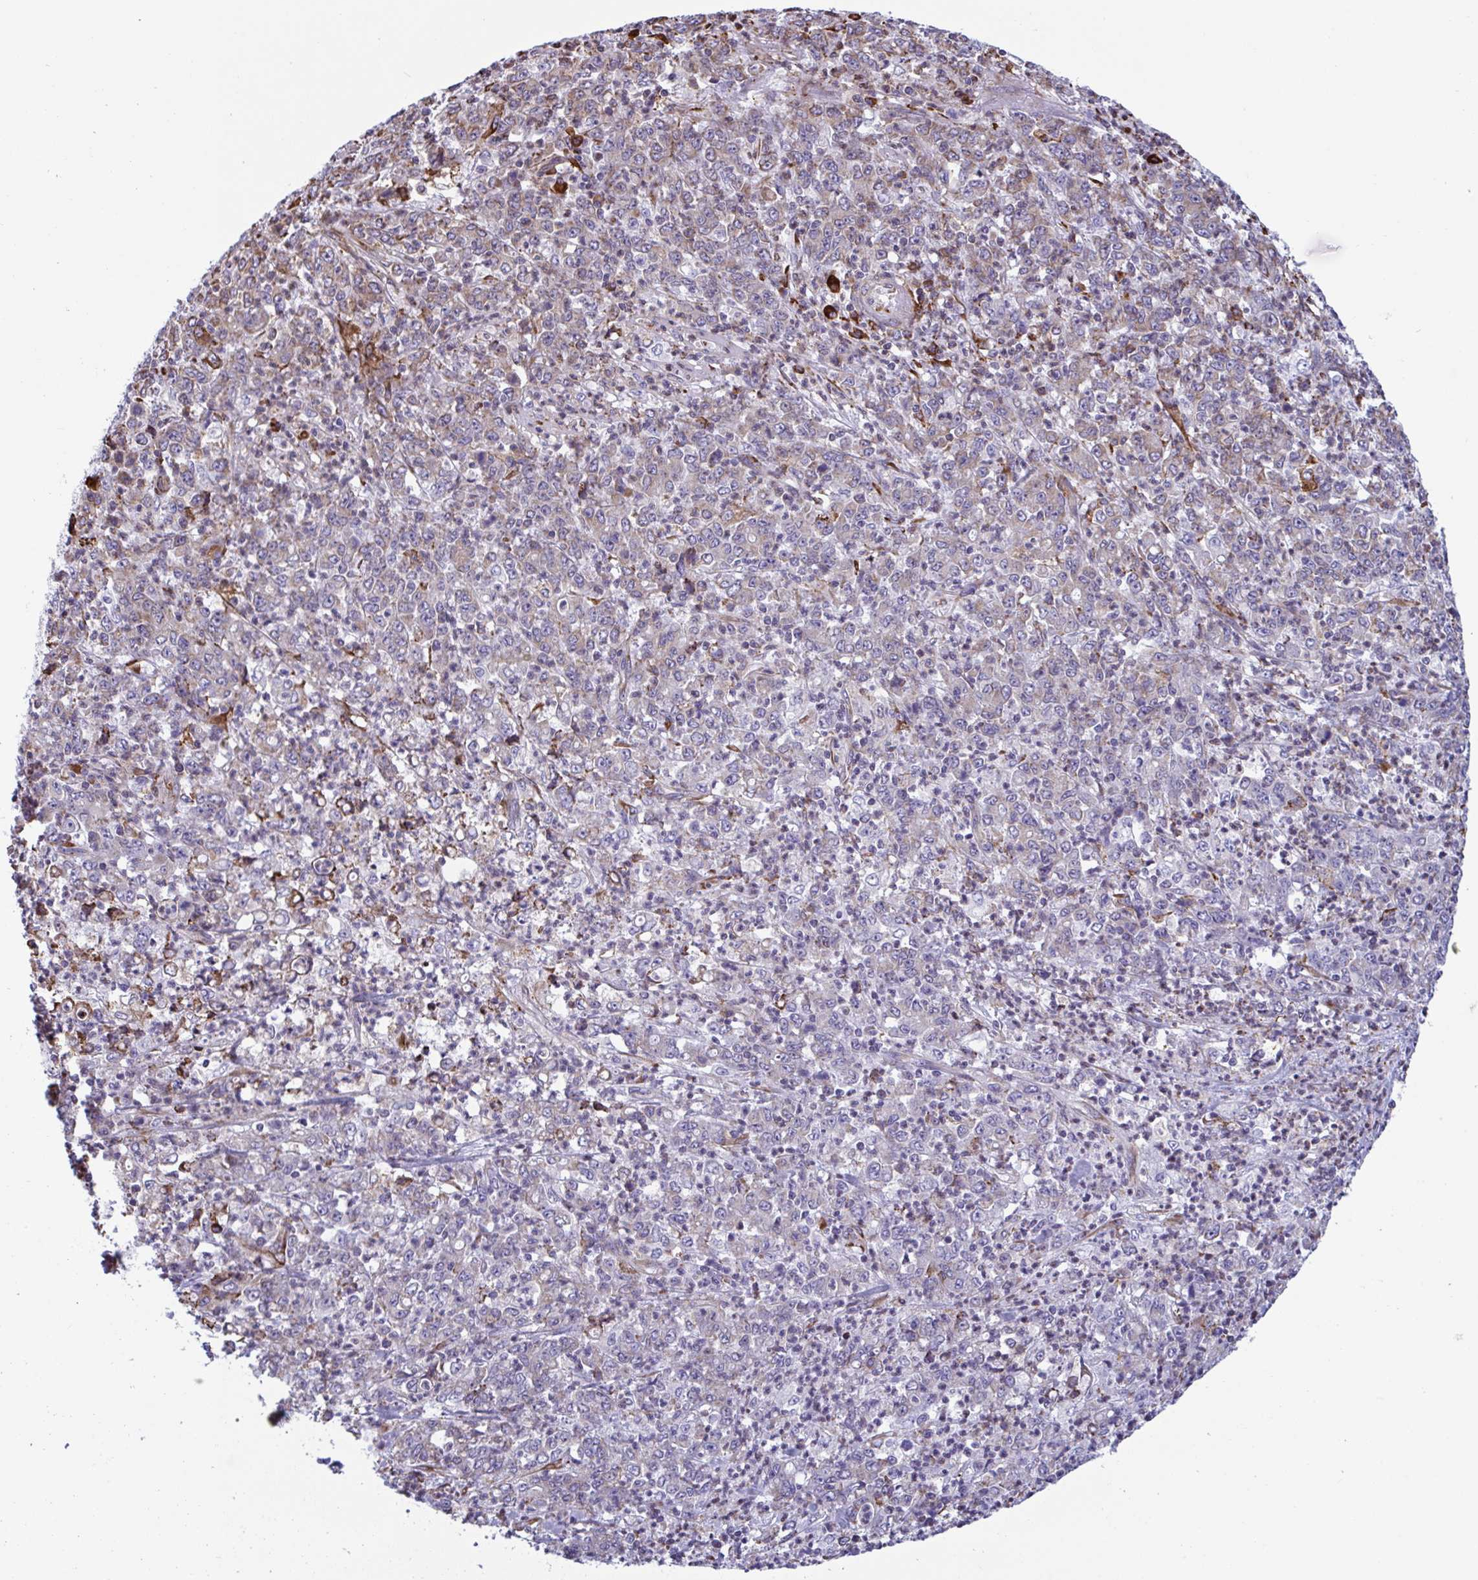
{"staining": {"intensity": "weak", "quantity": "<25%", "location": "cytoplasmic/membranous"}, "tissue": "stomach cancer", "cell_type": "Tumor cells", "image_type": "cancer", "snomed": [{"axis": "morphology", "description": "Adenocarcinoma, NOS"}, {"axis": "topography", "description": "Stomach, lower"}], "caption": "DAB immunohistochemical staining of human stomach cancer (adenocarcinoma) shows no significant expression in tumor cells. The staining is performed using DAB (3,3'-diaminobenzidine) brown chromogen with nuclei counter-stained in using hematoxylin.", "gene": "PEAK3", "patient": {"sex": "female", "age": 71}}